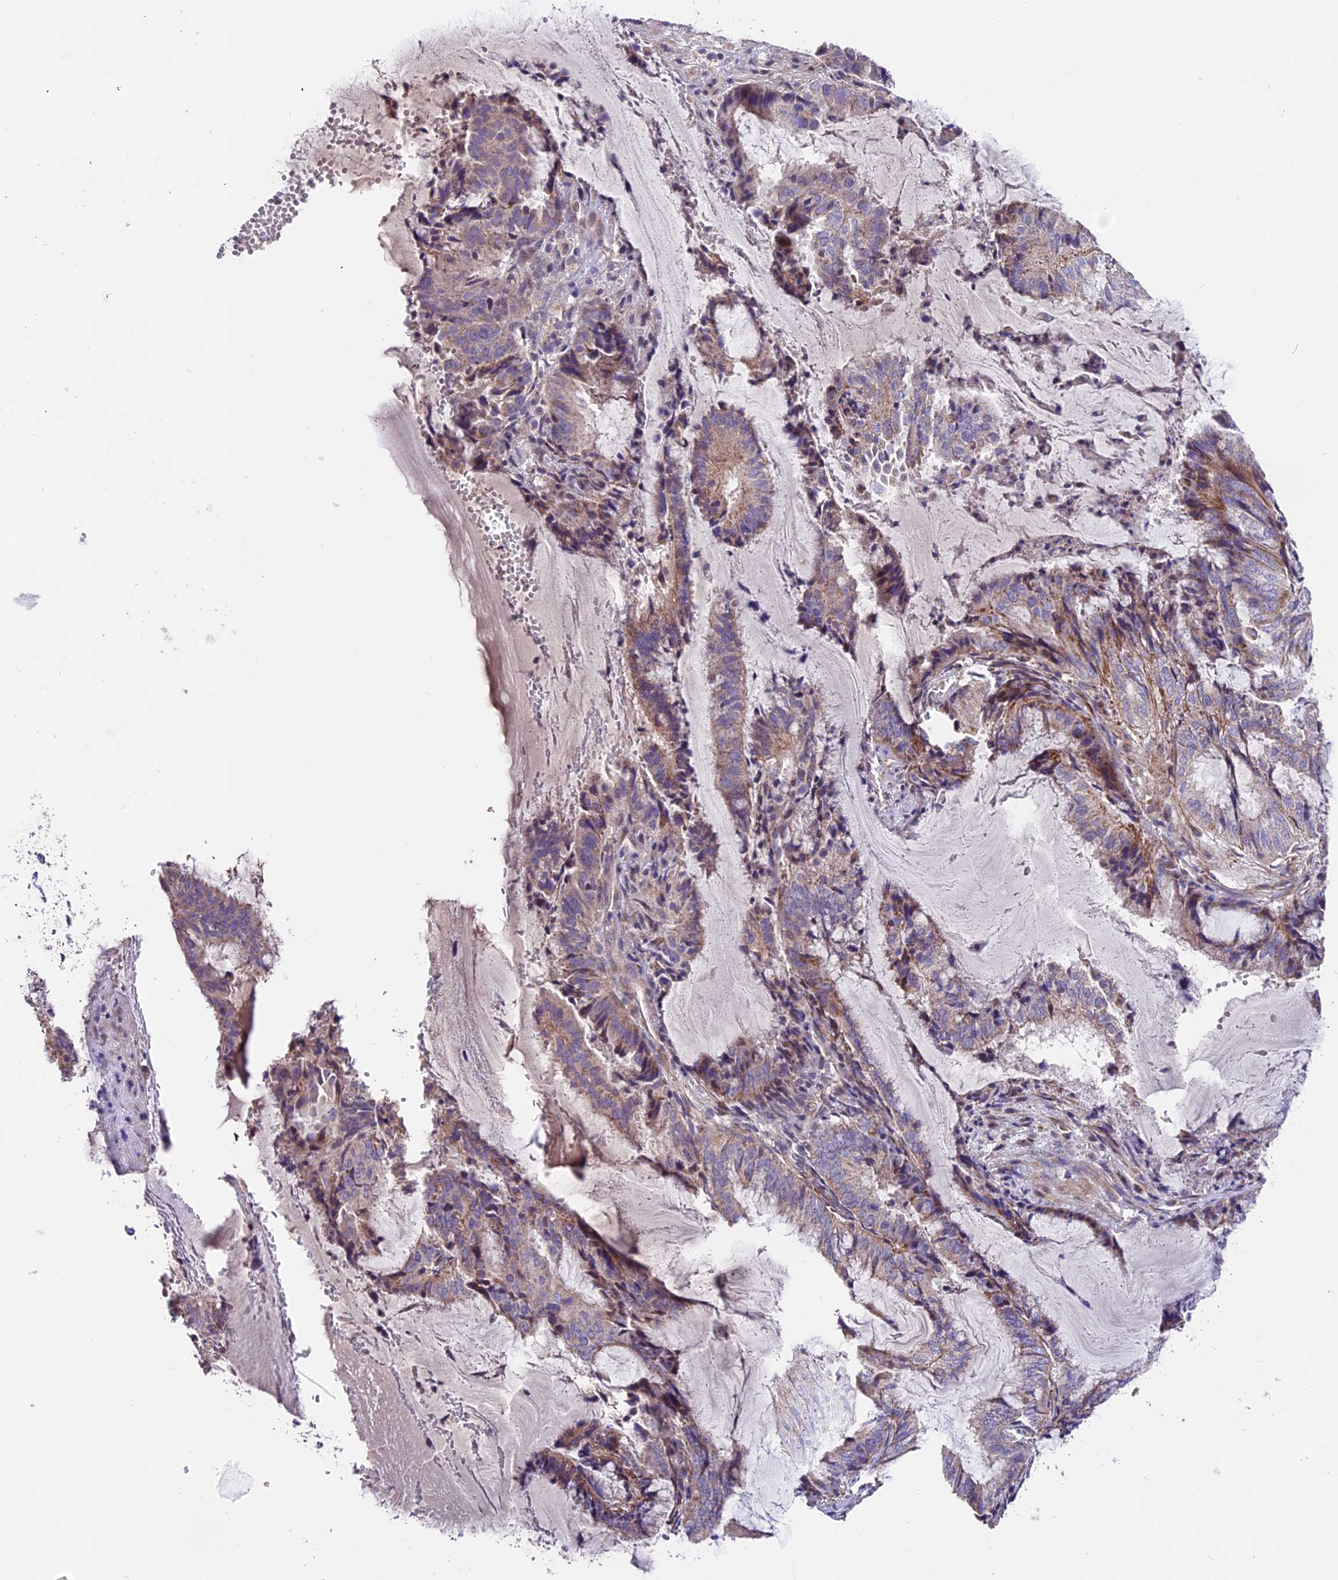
{"staining": {"intensity": "moderate", "quantity": "<25%", "location": "cytoplasmic/membranous"}, "tissue": "endometrial cancer", "cell_type": "Tumor cells", "image_type": "cancer", "snomed": [{"axis": "morphology", "description": "Adenocarcinoma, NOS"}, {"axis": "topography", "description": "Endometrium"}], "caption": "High-magnification brightfield microscopy of endometrial cancer (adenocarcinoma) stained with DAB (3,3'-diaminobenzidine) (brown) and counterstained with hematoxylin (blue). tumor cells exhibit moderate cytoplasmic/membranous staining is present in approximately<25% of cells. Ihc stains the protein of interest in brown and the nuclei are stained blue.", "gene": "DDX28", "patient": {"sex": "female", "age": 51}}